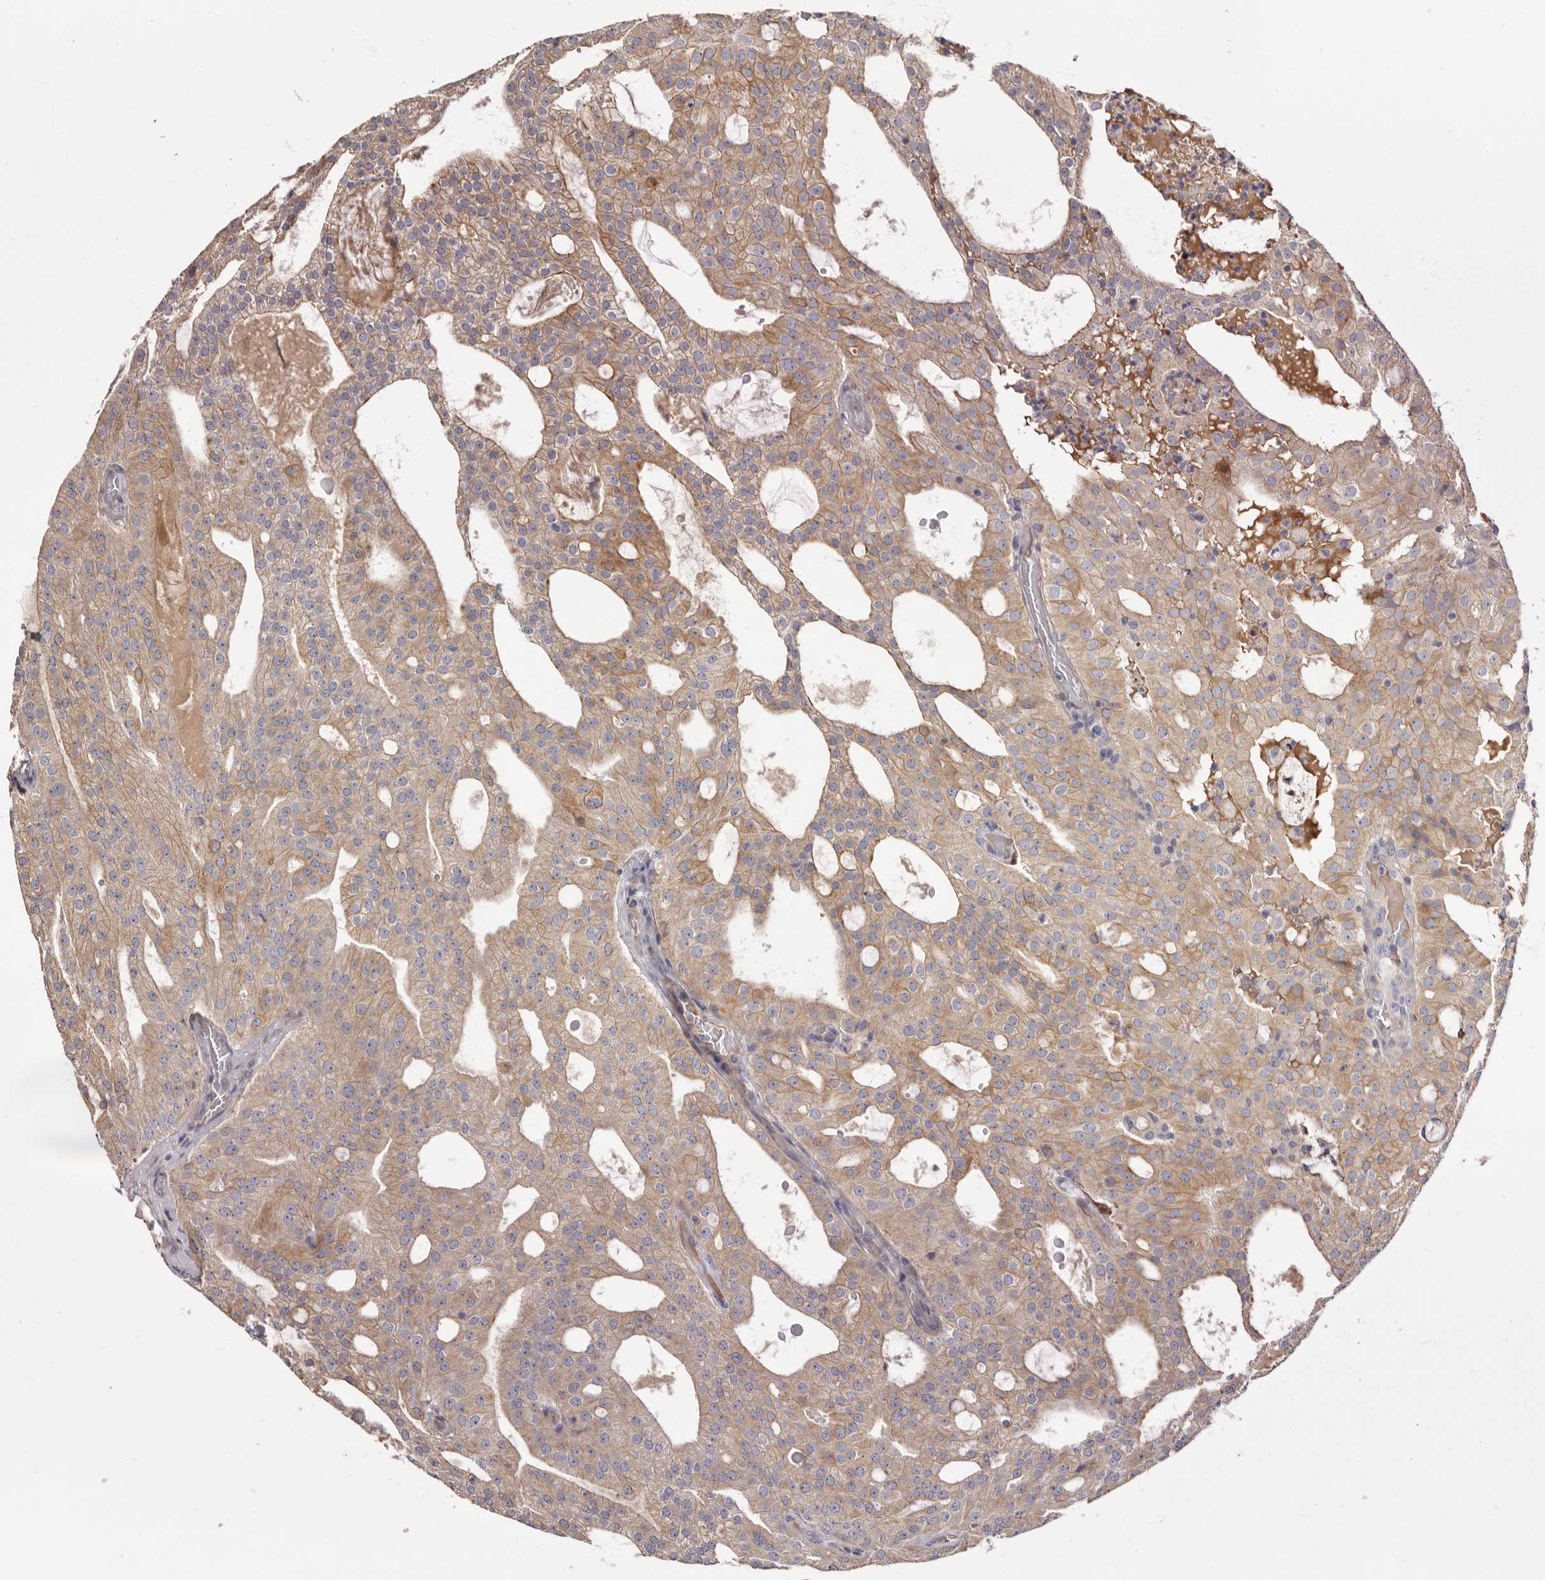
{"staining": {"intensity": "moderate", "quantity": ">75%", "location": "cytoplasmic/membranous"}, "tissue": "prostate cancer", "cell_type": "Tumor cells", "image_type": "cancer", "snomed": [{"axis": "morphology", "description": "Adenocarcinoma, Medium grade"}, {"axis": "topography", "description": "Prostate"}], "caption": "High-power microscopy captured an immunohistochemistry (IHC) image of adenocarcinoma (medium-grade) (prostate), revealing moderate cytoplasmic/membranous positivity in about >75% of tumor cells. Nuclei are stained in blue.", "gene": "STK16", "patient": {"sex": "male", "age": 88}}